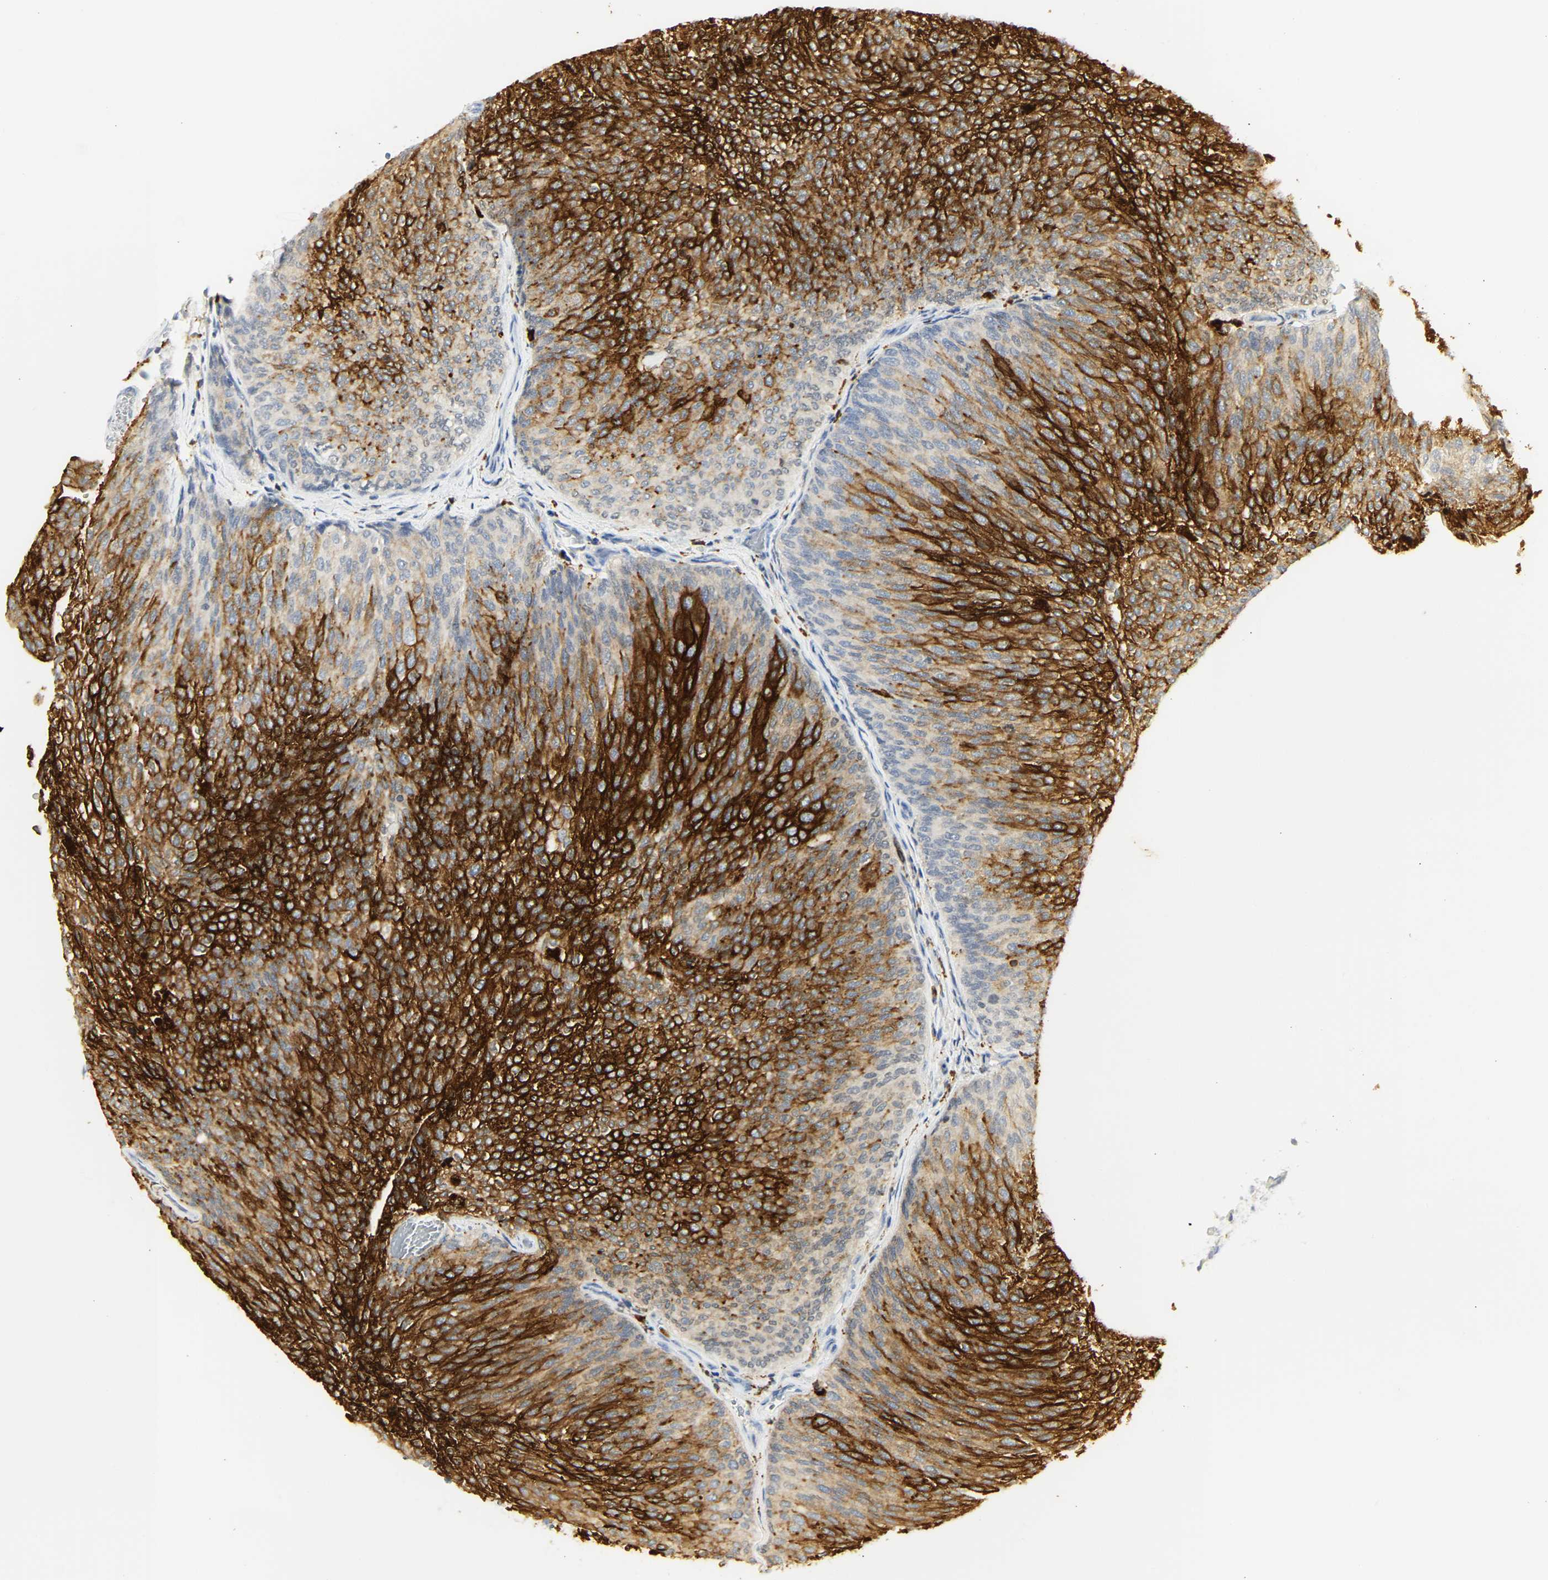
{"staining": {"intensity": "strong", "quantity": ">75%", "location": "cytoplasmic/membranous"}, "tissue": "urothelial cancer", "cell_type": "Tumor cells", "image_type": "cancer", "snomed": [{"axis": "morphology", "description": "Urothelial carcinoma, Low grade"}, {"axis": "topography", "description": "Urinary bladder"}], "caption": "DAB immunohistochemical staining of human low-grade urothelial carcinoma displays strong cytoplasmic/membranous protein positivity in about >75% of tumor cells.", "gene": "CEACAM5", "patient": {"sex": "female", "age": 79}}